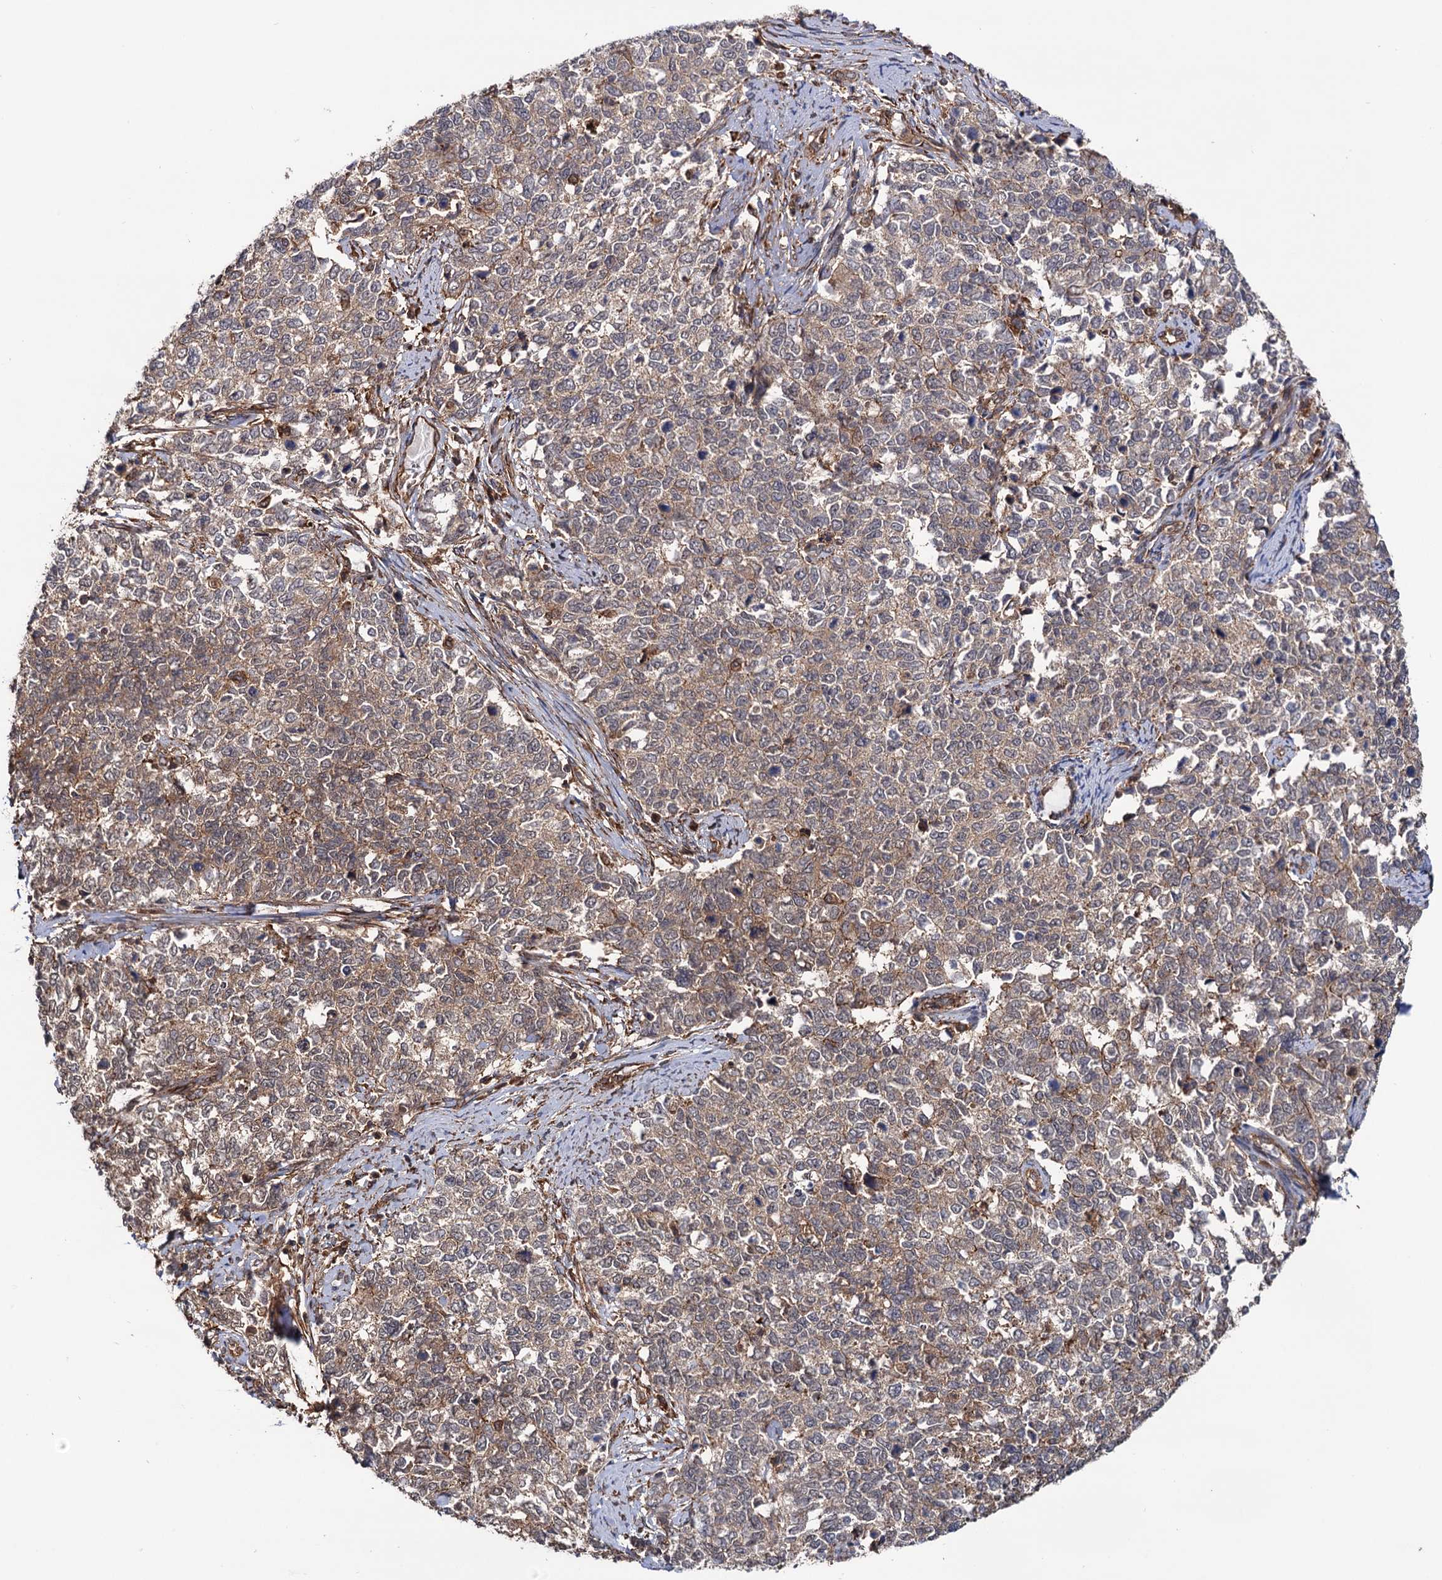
{"staining": {"intensity": "weak", "quantity": ">75%", "location": "cytoplasmic/membranous"}, "tissue": "cervical cancer", "cell_type": "Tumor cells", "image_type": "cancer", "snomed": [{"axis": "morphology", "description": "Squamous cell carcinoma, NOS"}, {"axis": "topography", "description": "Cervix"}], "caption": "IHC histopathology image of neoplastic tissue: human cervical cancer (squamous cell carcinoma) stained using immunohistochemistry demonstrates low levels of weak protein expression localized specifically in the cytoplasmic/membranous of tumor cells, appearing as a cytoplasmic/membranous brown color.", "gene": "ATP8B4", "patient": {"sex": "female", "age": 63}}